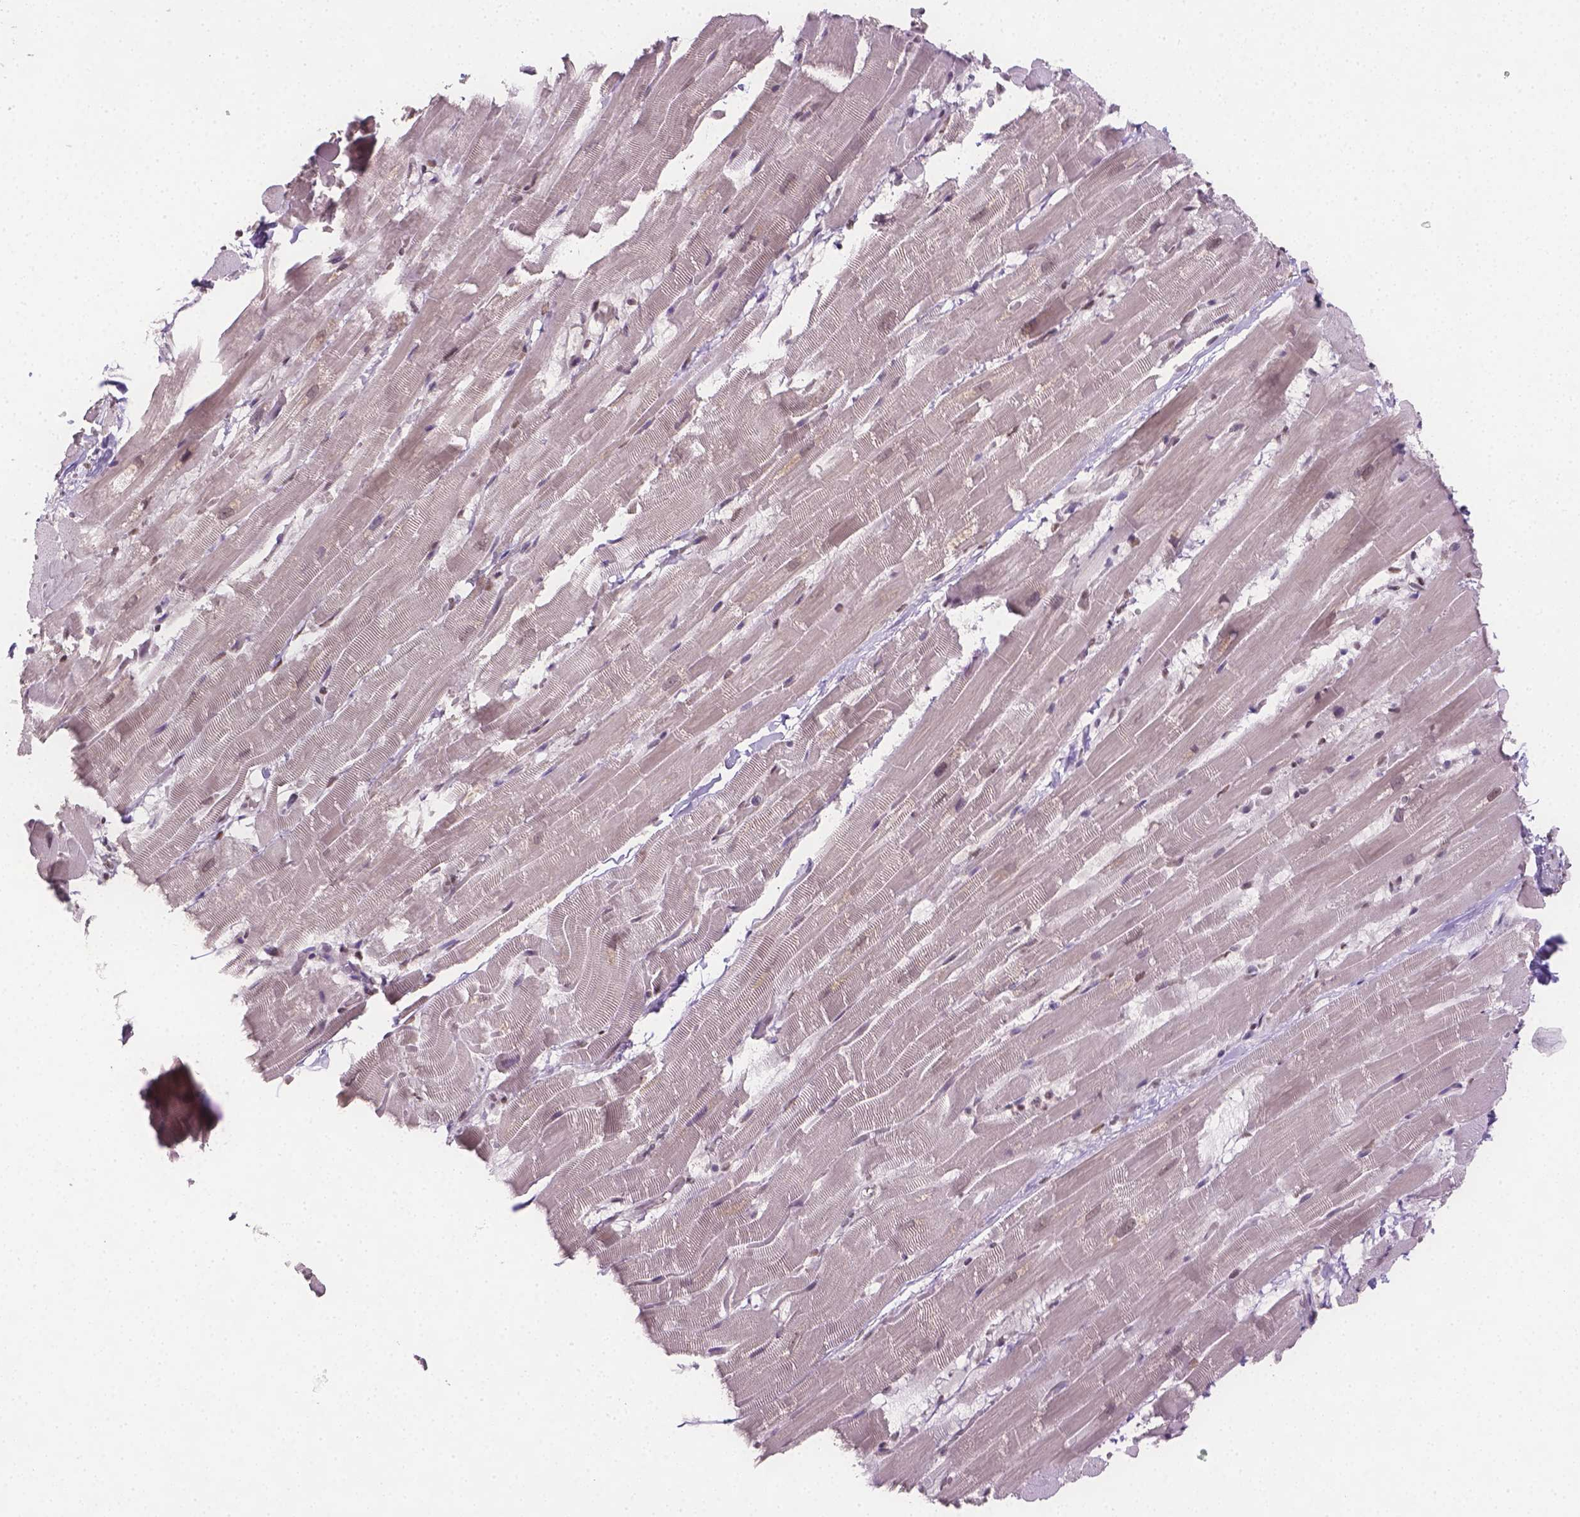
{"staining": {"intensity": "moderate", "quantity": "25%-75%", "location": "nuclear"}, "tissue": "heart muscle", "cell_type": "Cardiomyocytes", "image_type": "normal", "snomed": [{"axis": "morphology", "description": "Normal tissue, NOS"}, {"axis": "topography", "description": "Heart"}], "caption": "This histopathology image reveals normal heart muscle stained with immunohistochemistry (IHC) to label a protein in brown. The nuclear of cardiomyocytes show moderate positivity for the protein. Nuclei are counter-stained blue.", "gene": "FANCE", "patient": {"sex": "male", "age": 37}}